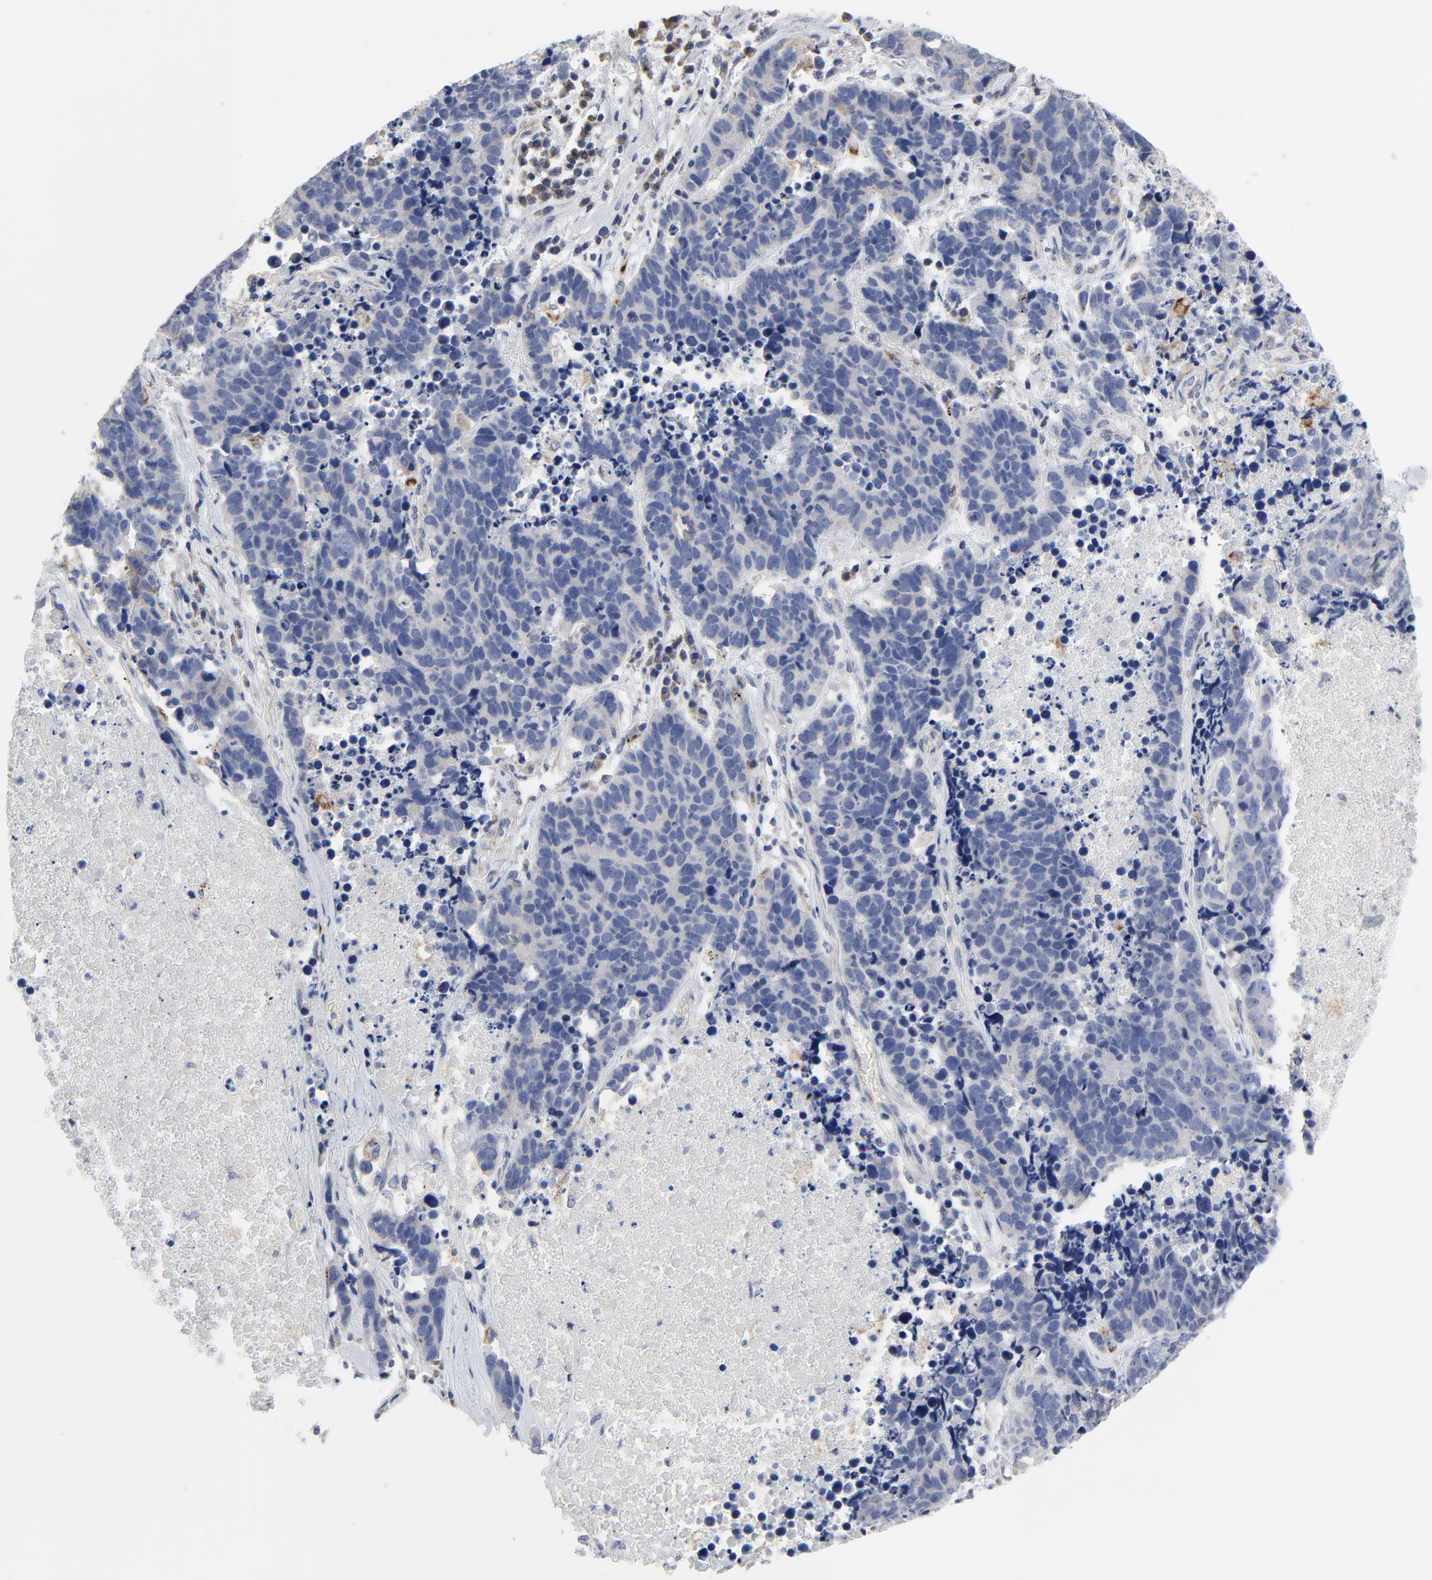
{"staining": {"intensity": "negative", "quantity": "none", "location": "none"}, "tissue": "lung cancer", "cell_type": "Tumor cells", "image_type": "cancer", "snomed": [{"axis": "morphology", "description": "Carcinoid, malignant, NOS"}, {"axis": "topography", "description": "Lung"}], "caption": "The image reveals no significant positivity in tumor cells of carcinoid (malignant) (lung). Nuclei are stained in blue.", "gene": "DHRSX", "patient": {"sex": "male", "age": 60}}